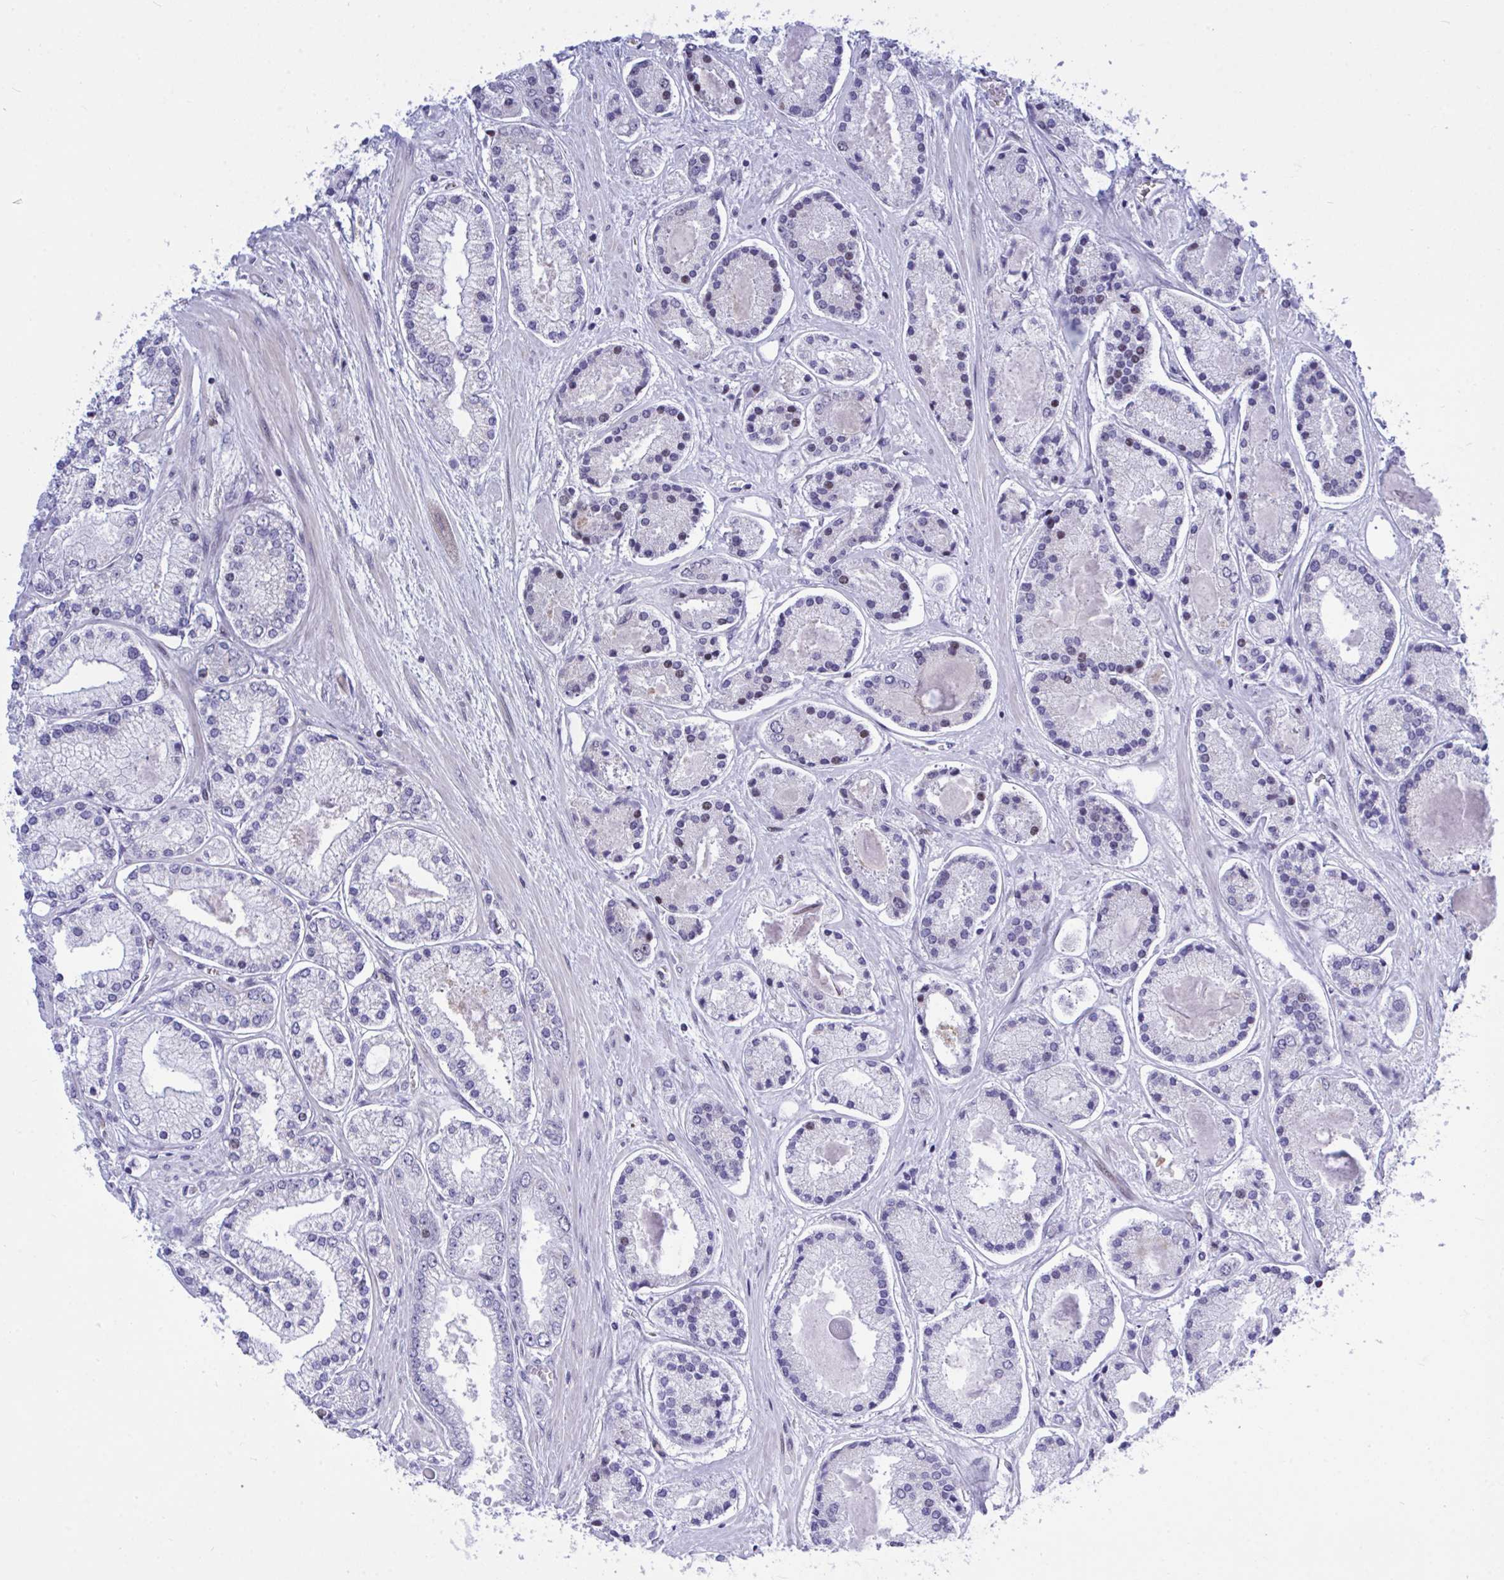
{"staining": {"intensity": "moderate", "quantity": "<25%", "location": "nuclear"}, "tissue": "prostate cancer", "cell_type": "Tumor cells", "image_type": "cancer", "snomed": [{"axis": "morphology", "description": "Adenocarcinoma, High grade"}, {"axis": "topography", "description": "Prostate"}], "caption": "Prostate adenocarcinoma (high-grade) stained for a protein (brown) exhibits moderate nuclear positive expression in about <25% of tumor cells.", "gene": "C1QL2", "patient": {"sex": "male", "age": 67}}